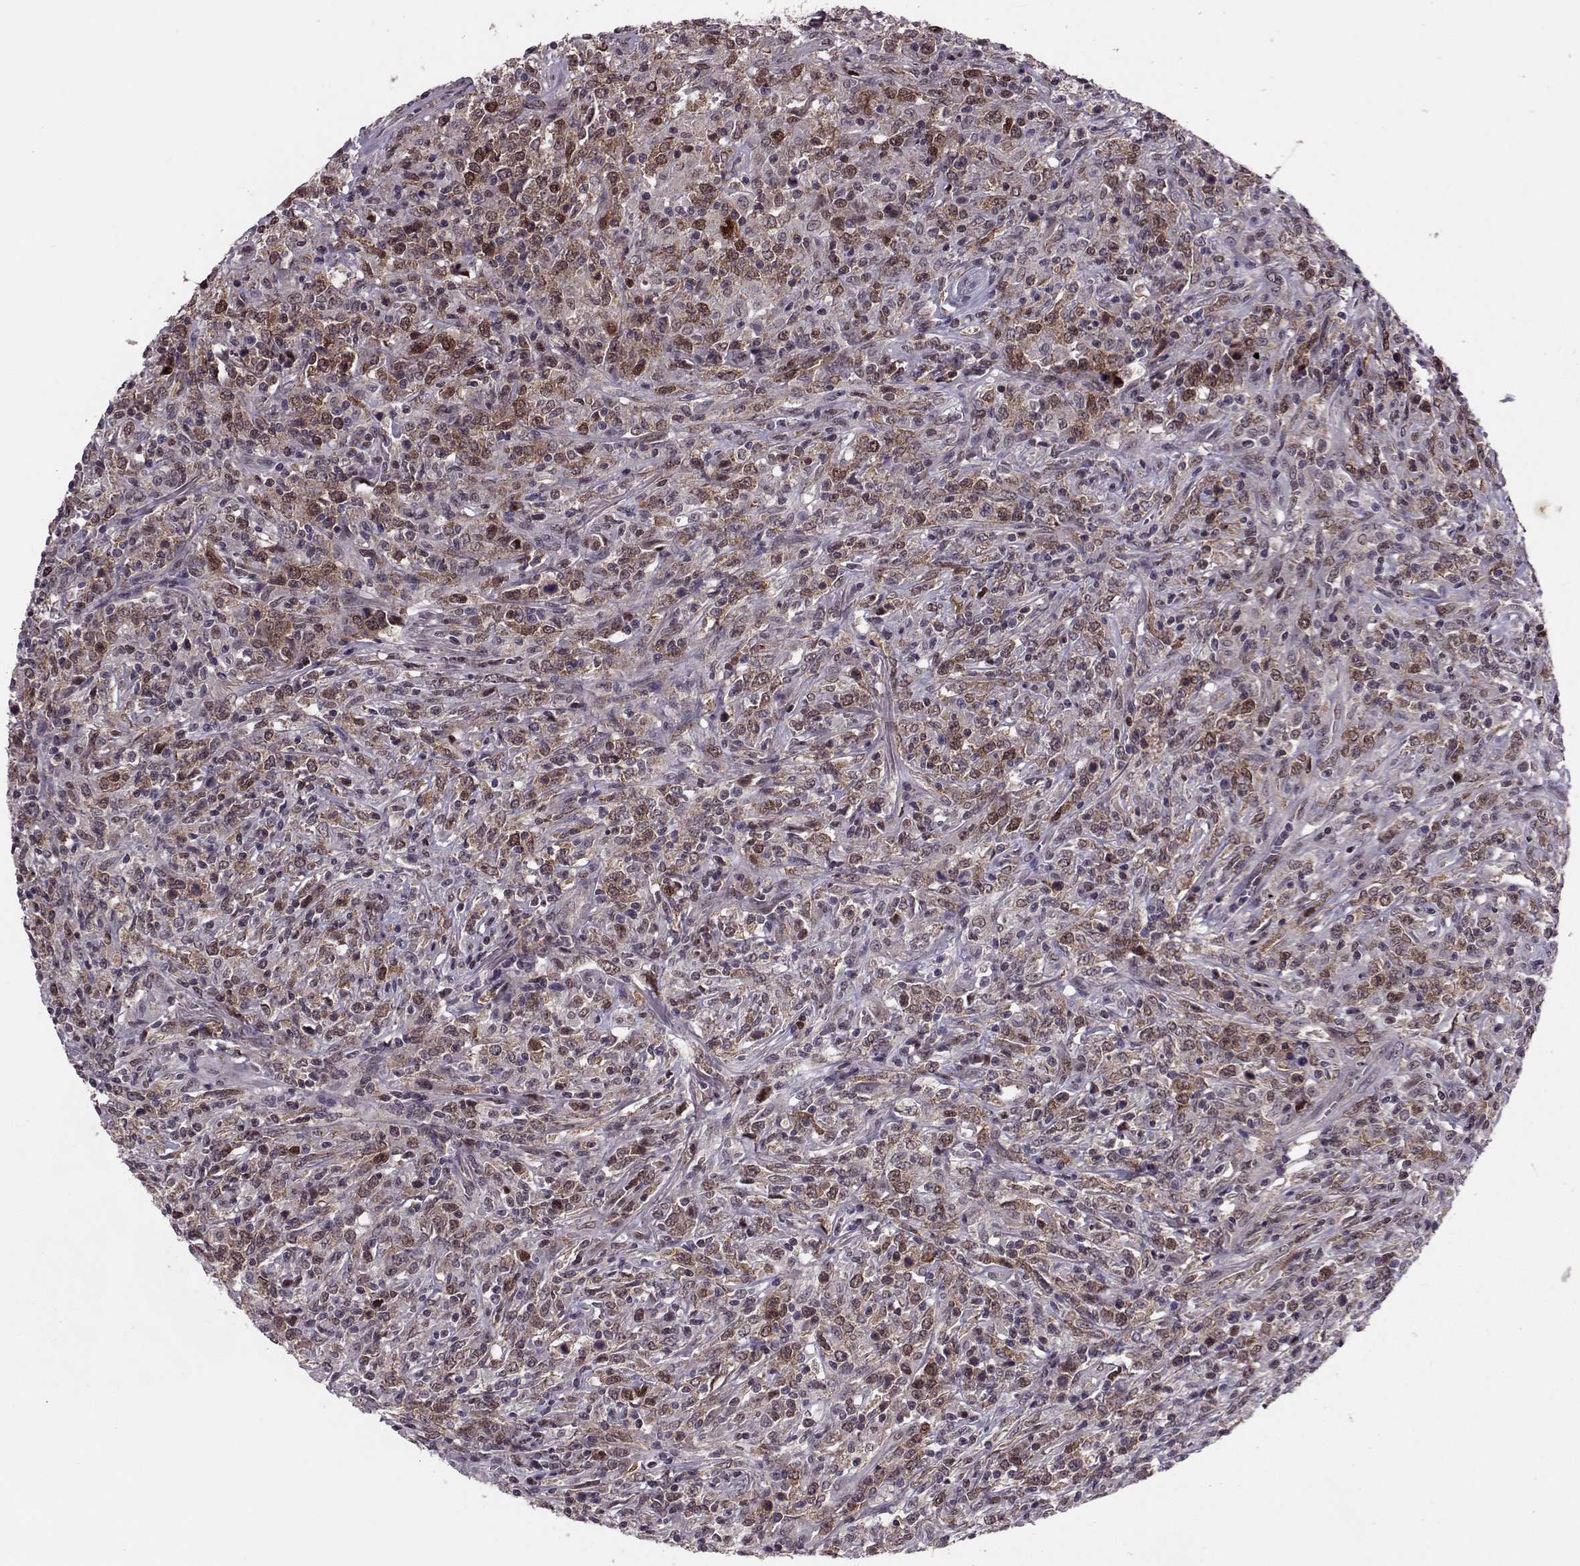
{"staining": {"intensity": "moderate", "quantity": "25%-75%", "location": "nuclear"}, "tissue": "lymphoma", "cell_type": "Tumor cells", "image_type": "cancer", "snomed": [{"axis": "morphology", "description": "Malignant lymphoma, non-Hodgkin's type, High grade"}, {"axis": "topography", "description": "Lung"}], "caption": "Tumor cells demonstrate medium levels of moderate nuclear positivity in approximately 25%-75% of cells in high-grade malignant lymphoma, non-Hodgkin's type. (IHC, brightfield microscopy, high magnification).", "gene": "CDK4", "patient": {"sex": "male", "age": 79}}